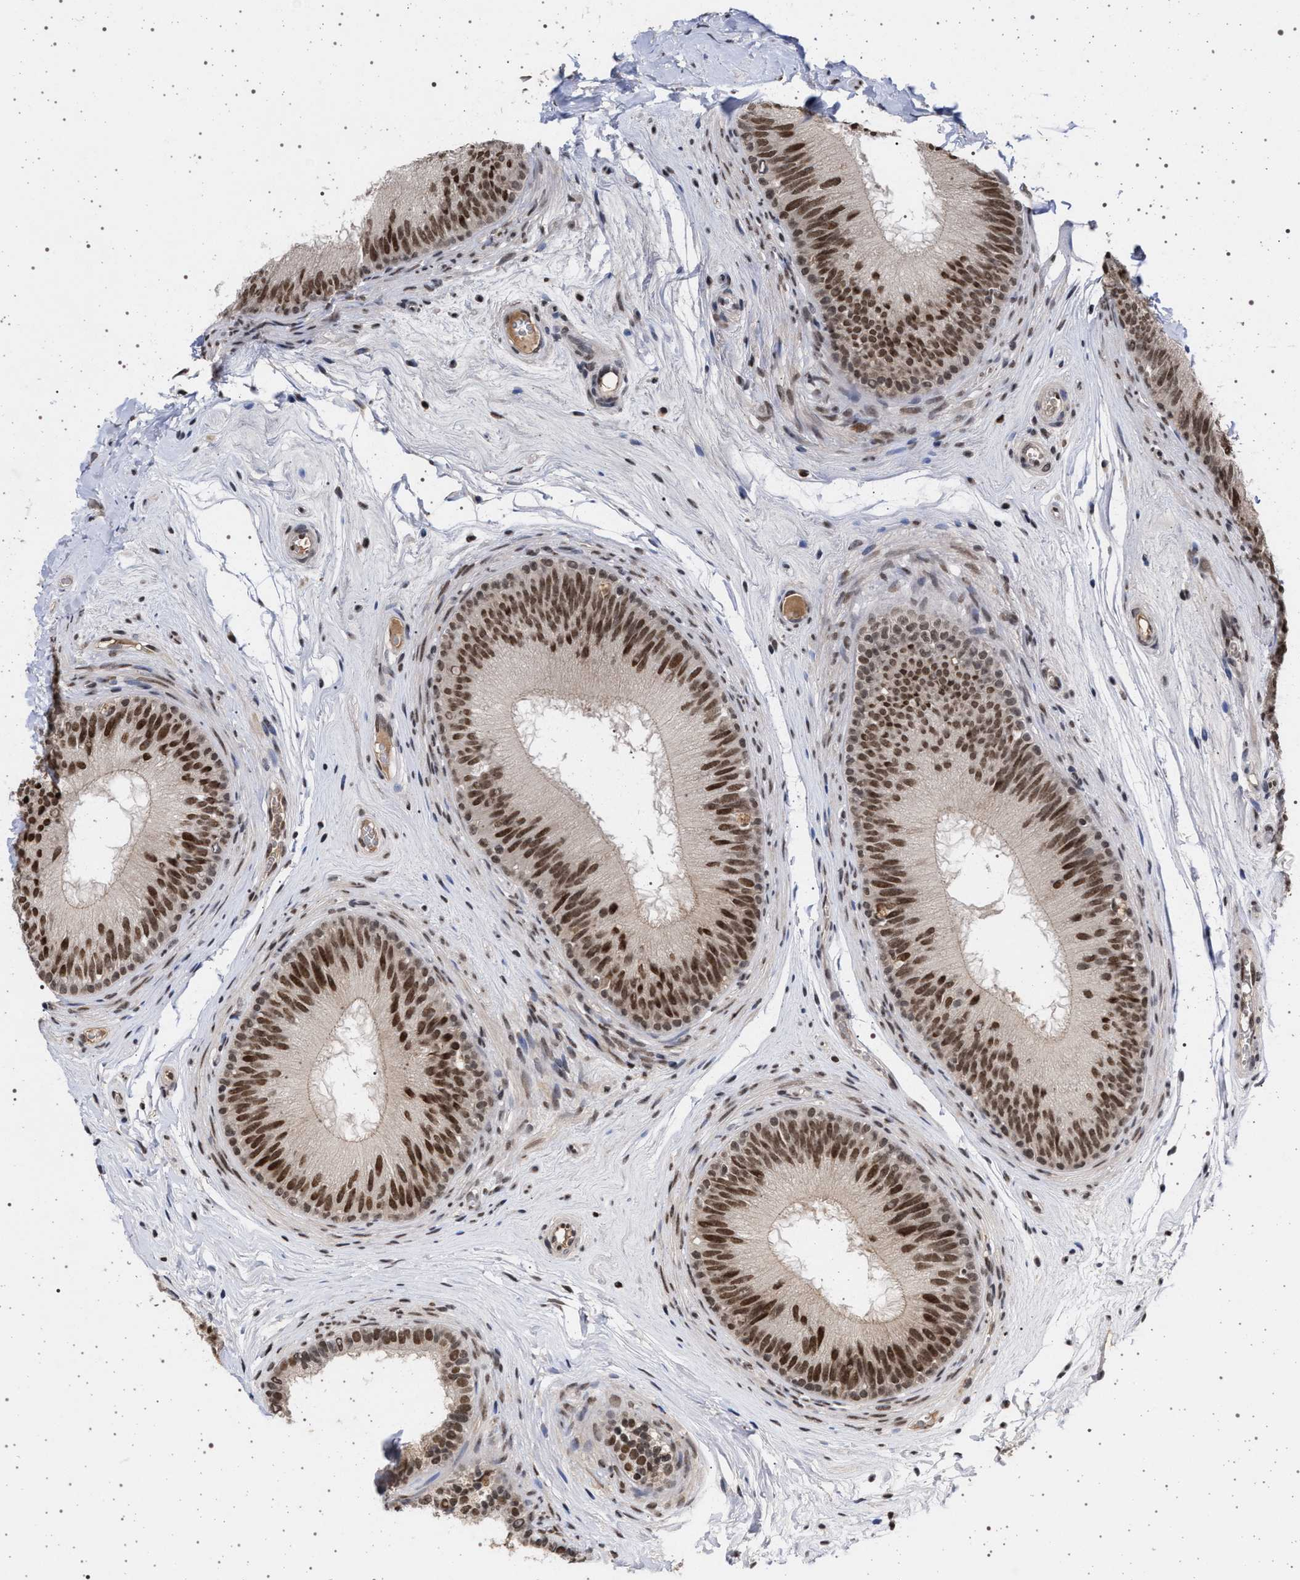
{"staining": {"intensity": "strong", "quantity": ">75%", "location": "nuclear"}, "tissue": "epididymis", "cell_type": "Glandular cells", "image_type": "normal", "snomed": [{"axis": "morphology", "description": "Normal tissue, NOS"}, {"axis": "topography", "description": "Testis"}, {"axis": "topography", "description": "Epididymis"}], "caption": "Immunohistochemical staining of normal epididymis reveals >75% levels of strong nuclear protein staining in approximately >75% of glandular cells. (DAB (3,3'-diaminobenzidine) IHC, brown staining for protein, blue staining for nuclei).", "gene": "PHF12", "patient": {"sex": "male", "age": 36}}